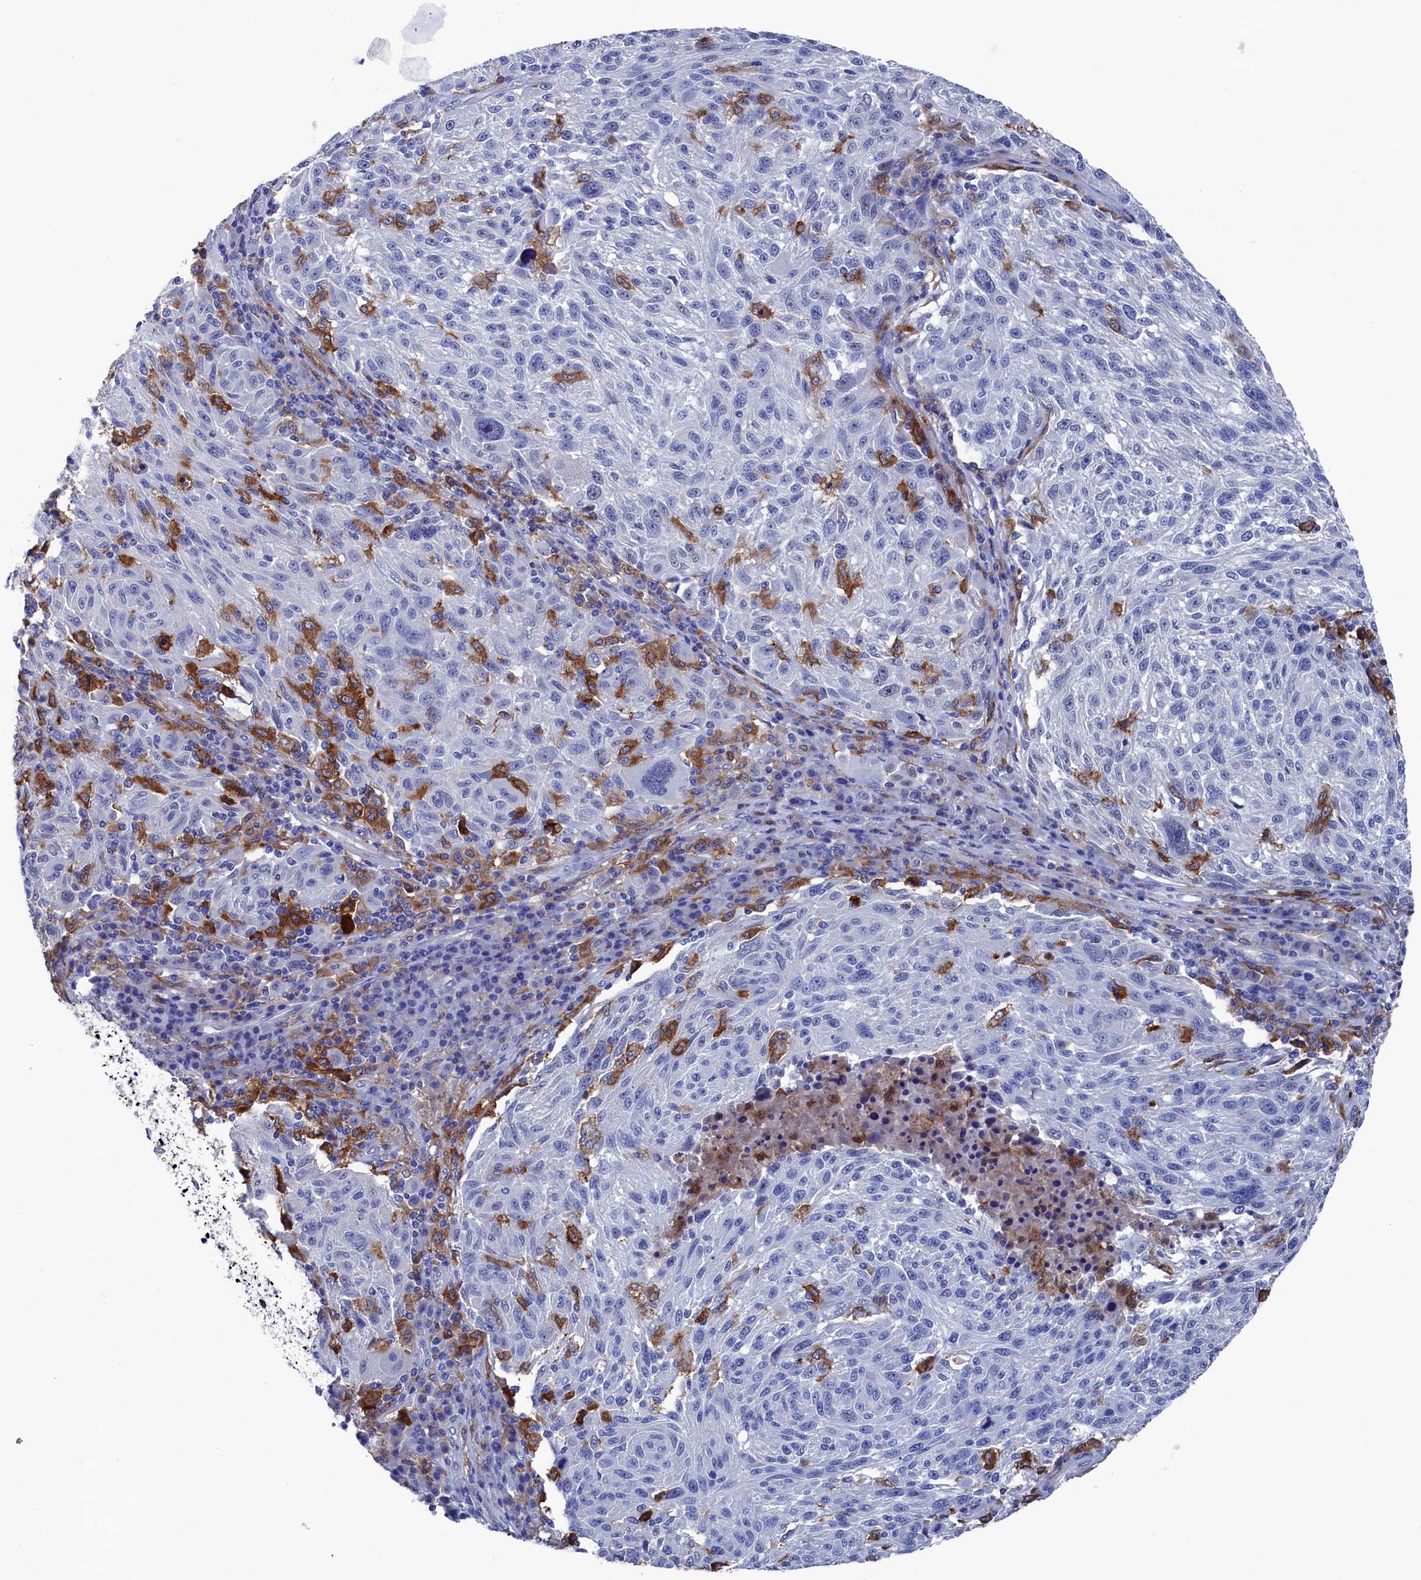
{"staining": {"intensity": "negative", "quantity": "none", "location": "none"}, "tissue": "melanoma", "cell_type": "Tumor cells", "image_type": "cancer", "snomed": [{"axis": "morphology", "description": "Malignant melanoma, NOS"}, {"axis": "topography", "description": "Skin"}], "caption": "Tumor cells are negative for protein expression in human malignant melanoma. The staining was performed using DAB to visualize the protein expression in brown, while the nuclei were stained in blue with hematoxylin (Magnification: 20x).", "gene": "TYROBP", "patient": {"sex": "male", "age": 53}}